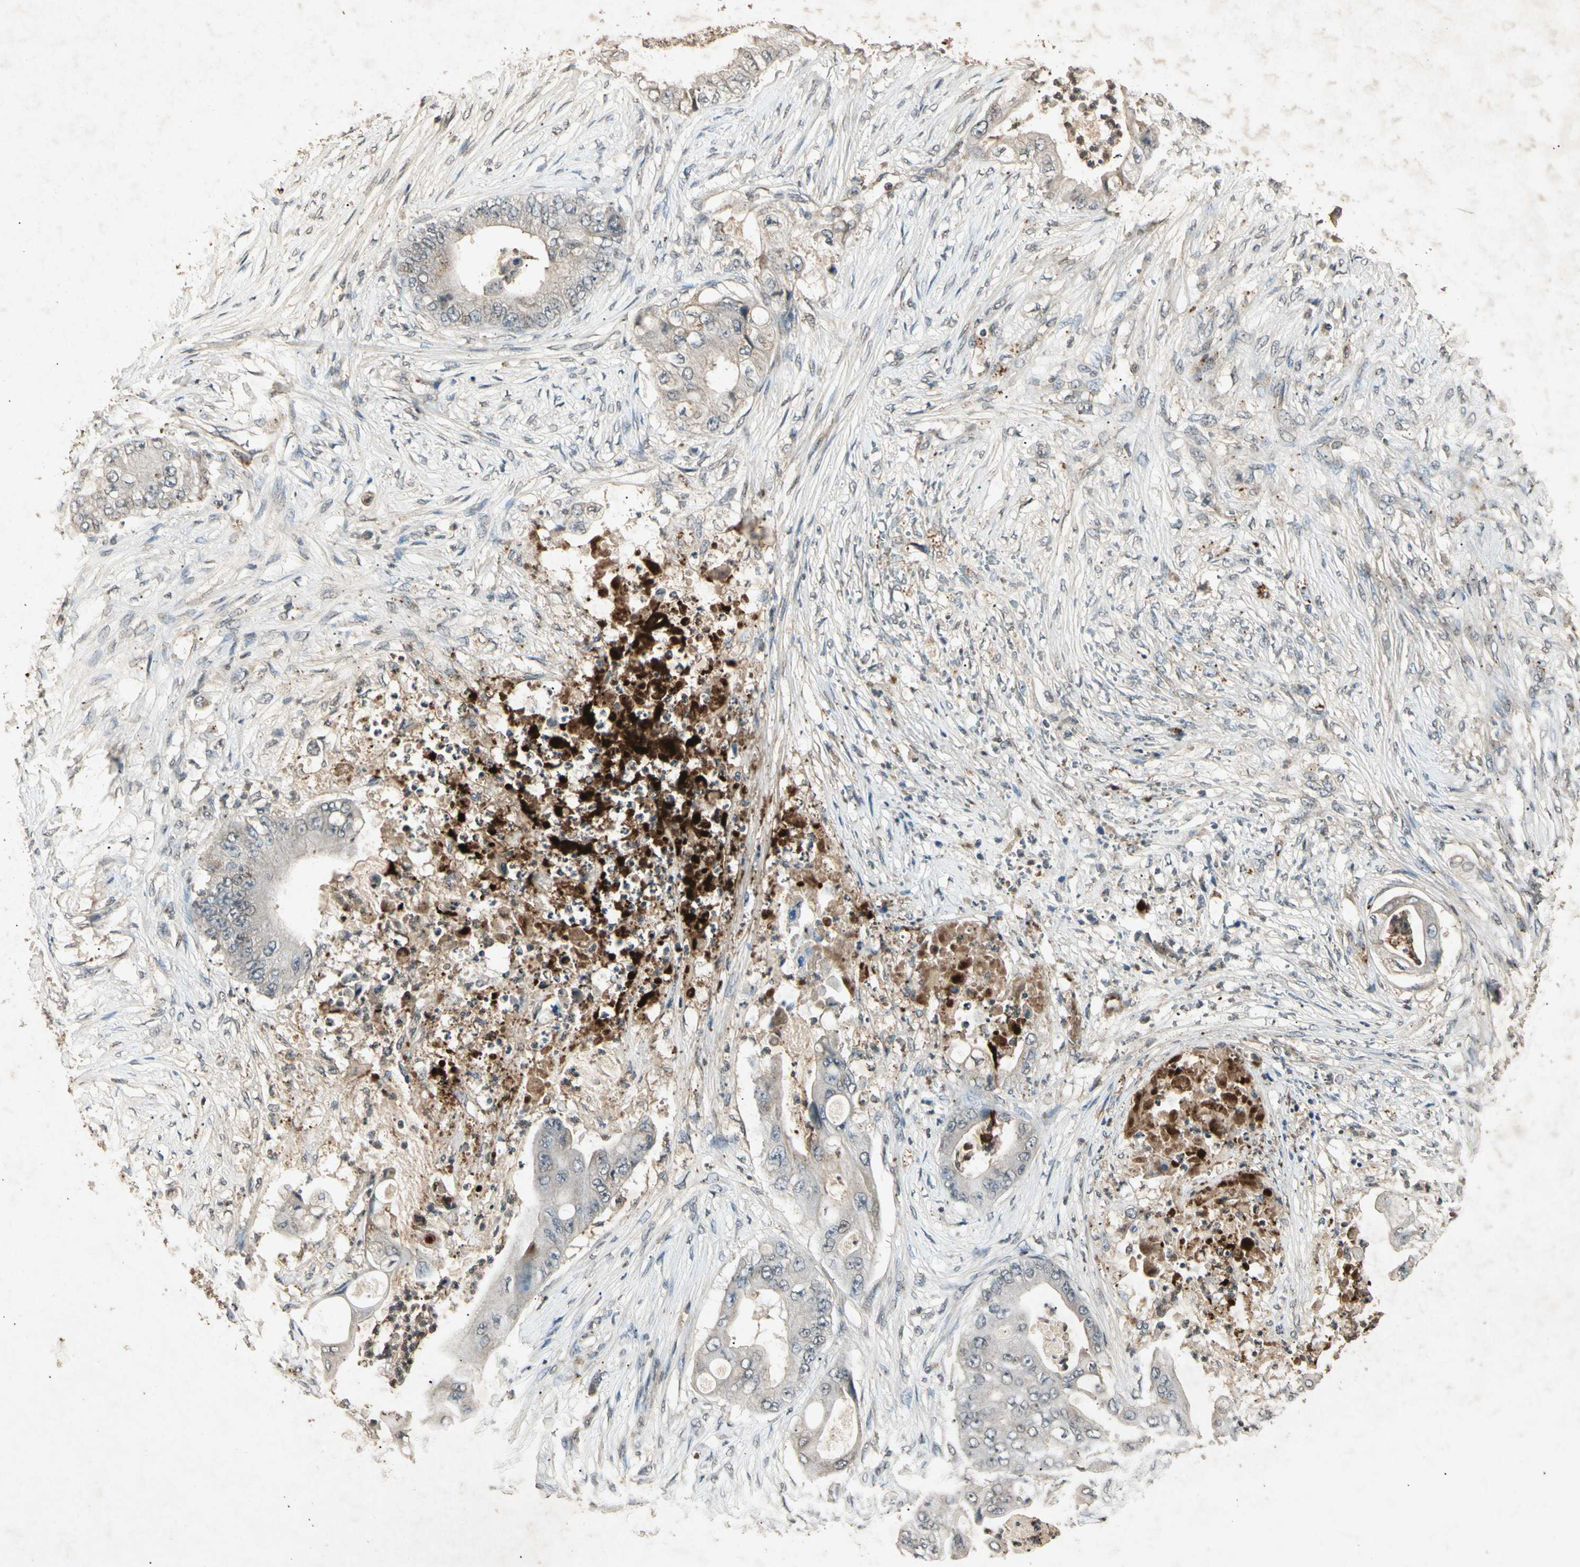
{"staining": {"intensity": "weak", "quantity": "<25%", "location": "cytoplasmic/membranous"}, "tissue": "stomach cancer", "cell_type": "Tumor cells", "image_type": "cancer", "snomed": [{"axis": "morphology", "description": "Adenocarcinoma, NOS"}, {"axis": "topography", "description": "Stomach"}], "caption": "Immunohistochemical staining of human stomach cancer (adenocarcinoma) shows no significant positivity in tumor cells.", "gene": "CP", "patient": {"sex": "female", "age": 73}}